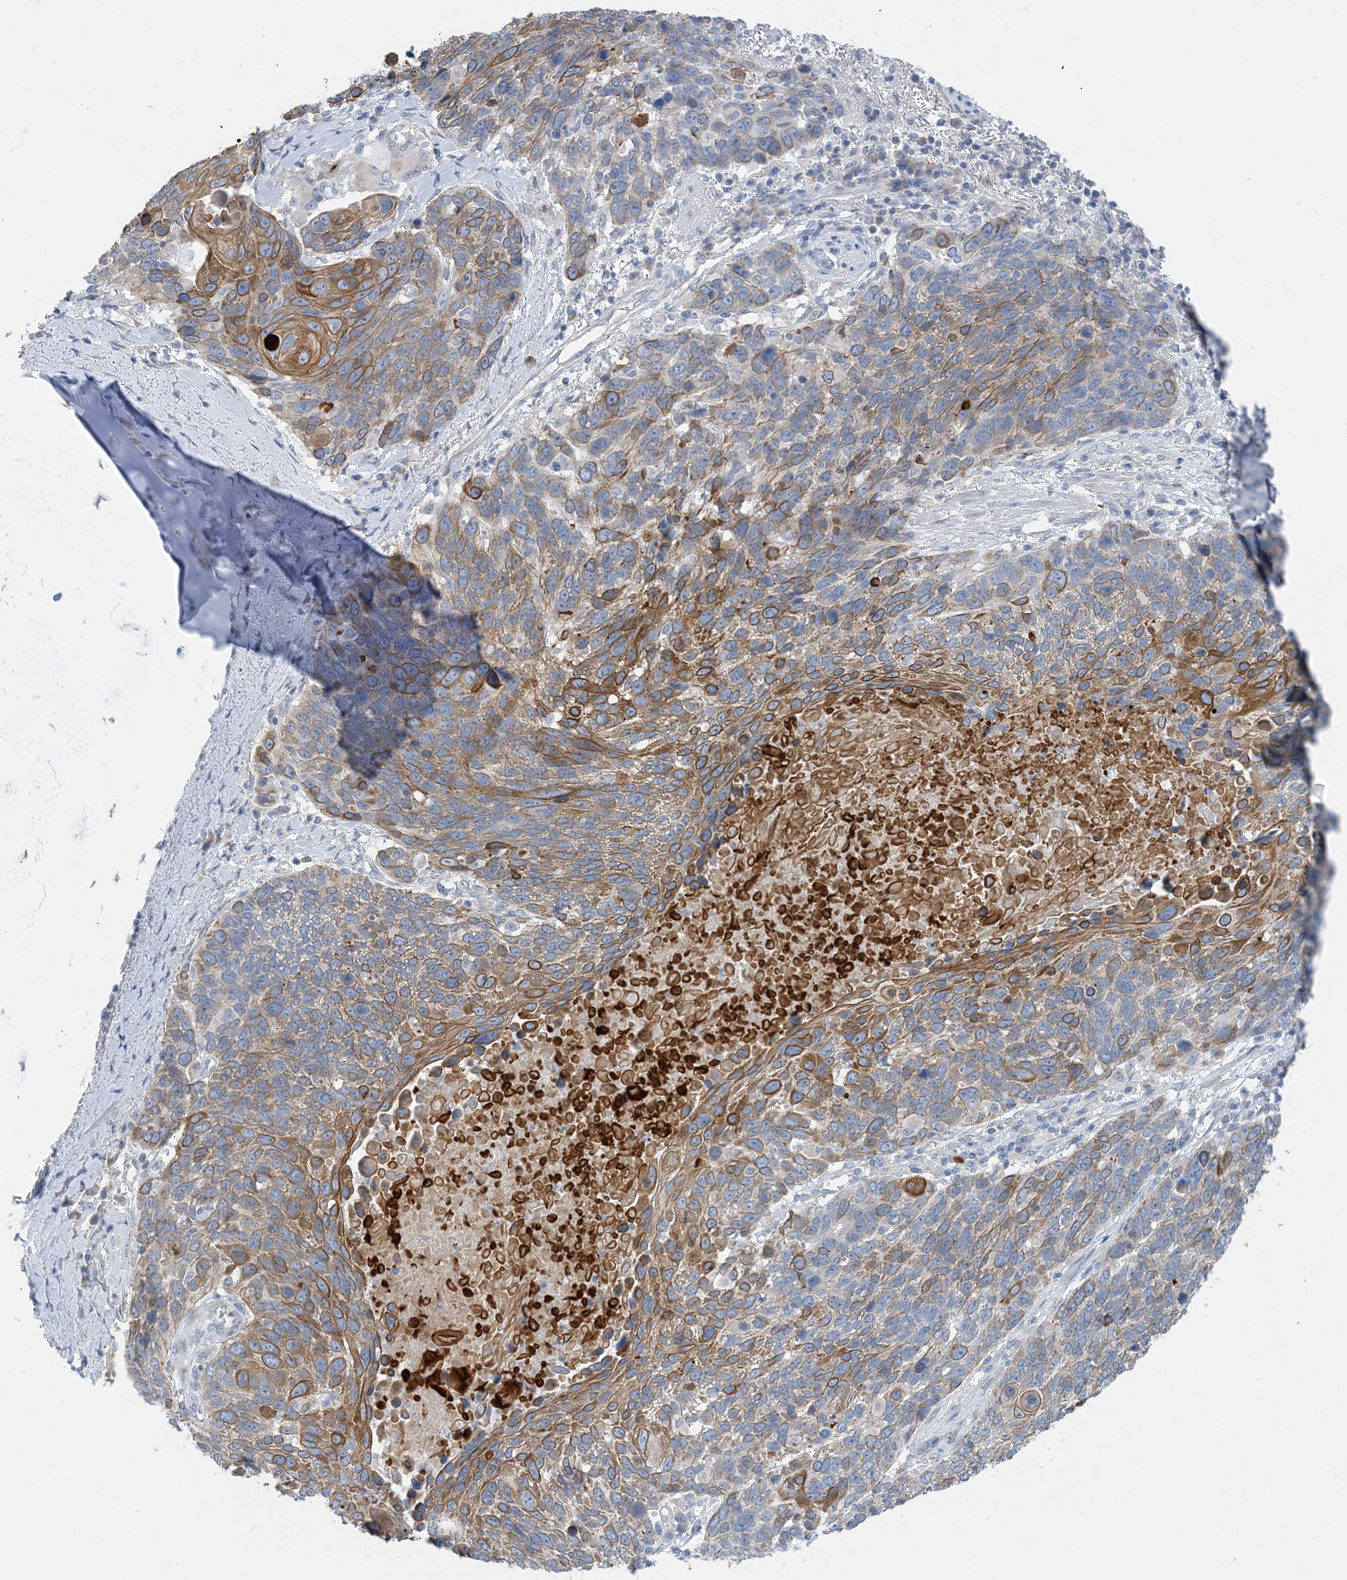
{"staining": {"intensity": "moderate", "quantity": ">75%", "location": "cytoplasmic/membranous"}, "tissue": "lung cancer", "cell_type": "Tumor cells", "image_type": "cancer", "snomed": [{"axis": "morphology", "description": "Squamous cell carcinoma, NOS"}, {"axis": "topography", "description": "Lung"}], "caption": "Human lung cancer stained with a brown dye shows moderate cytoplasmic/membranous positive expression in about >75% of tumor cells.", "gene": "ZCCHC18", "patient": {"sex": "male", "age": 66}}